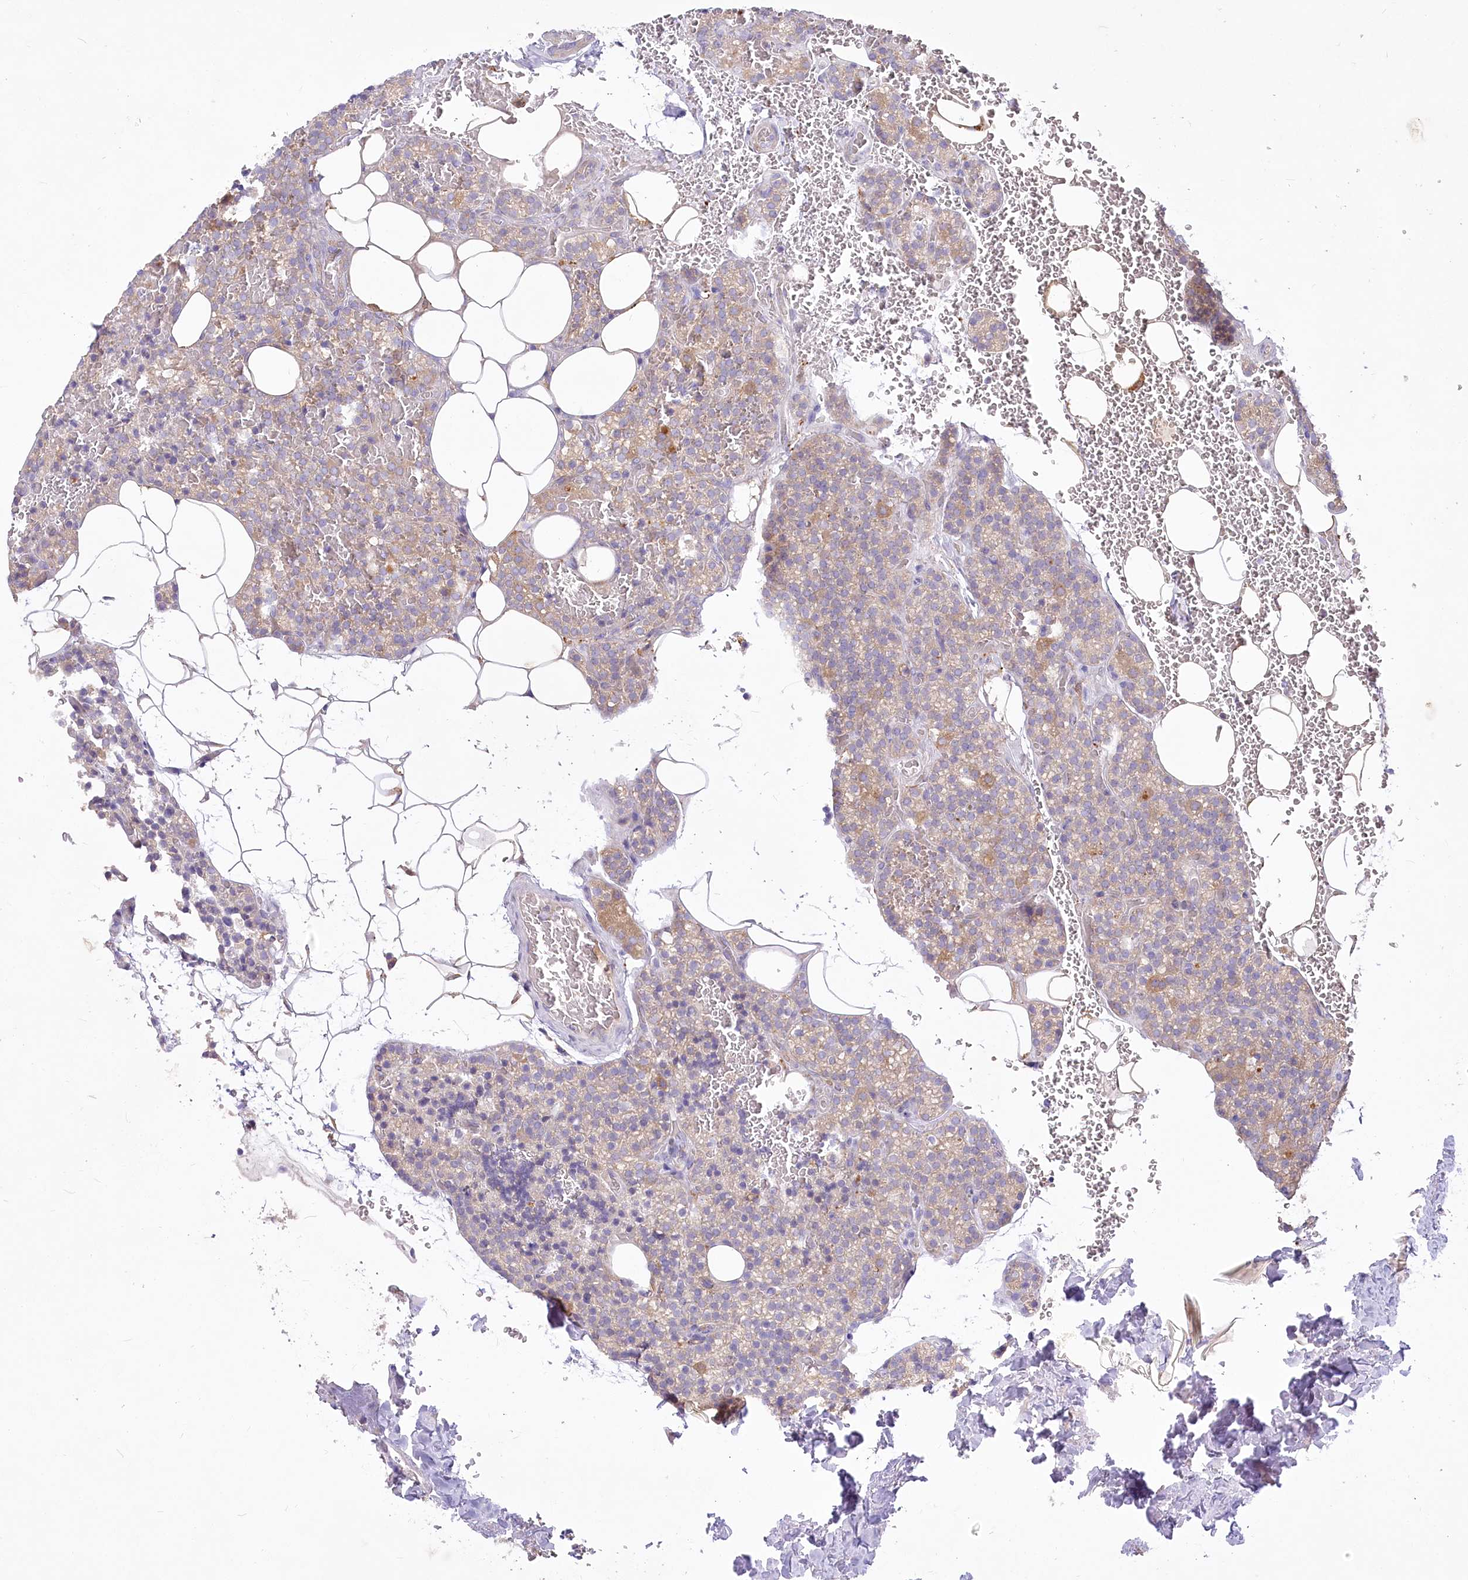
{"staining": {"intensity": "weak", "quantity": "<25%", "location": "cytoplasmic/membranous"}, "tissue": "parathyroid gland", "cell_type": "Glandular cells", "image_type": "normal", "snomed": [{"axis": "morphology", "description": "Normal tissue, NOS"}, {"axis": "topography", "description": "Parathyroid gland"}], "caption": "This photomicrograph is of benign parathyroid gland stained with immunohistochemistry (IHC) to label a protein in brown with the nuclei are counter-stained blue. There is no expression in glandular cells.", "gene": "EFHC2", "patient": {"sex": "male", "age": 50}}